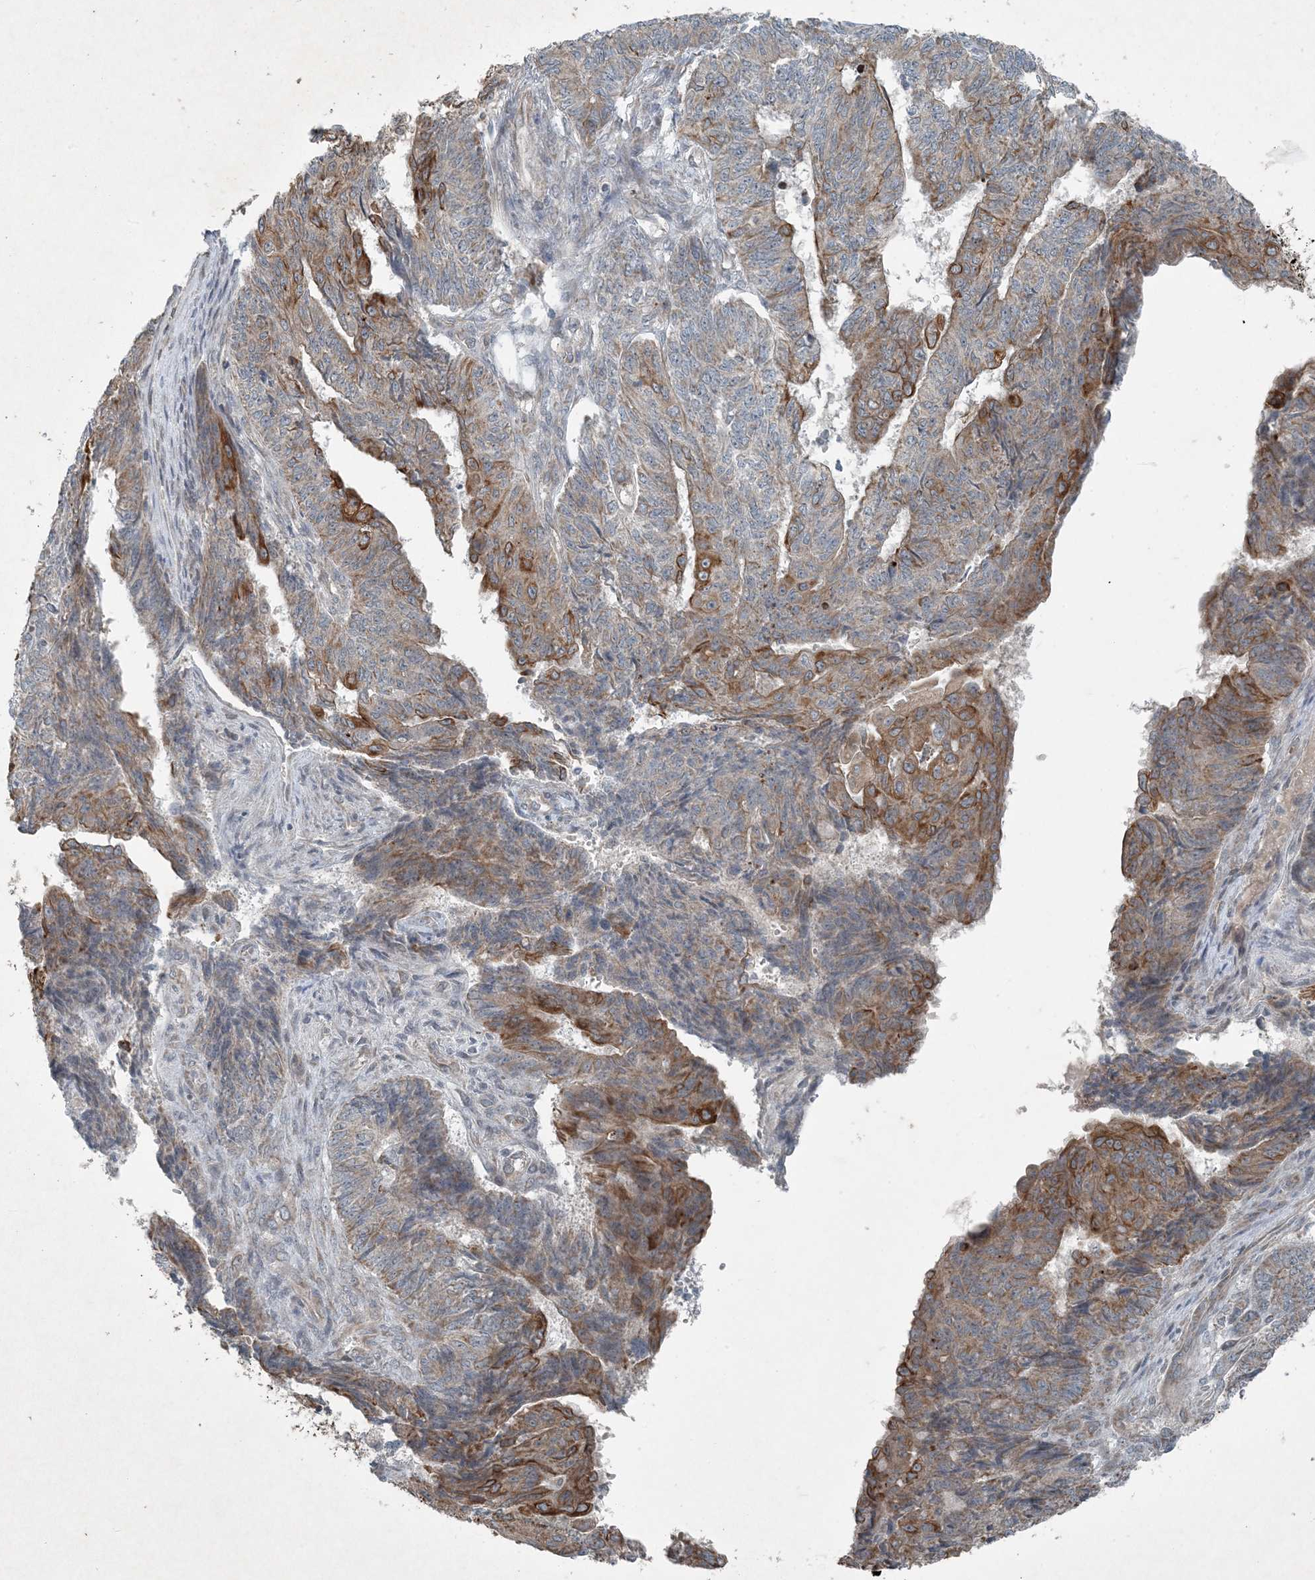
{"staining": {"intensity": "moderate", "quantity": "25%-75%", "location": "cytoplasmic/membranous"}, "tissue": "endometrial cancer", "cell_type": "Tumor cells", "image_type": "cancer", "snomed": [{"axis": "morphology", "description": "Adenocarcinoma, NOS"}, {"axis": "topography", "description": "Endometrium"}], "caption": "Endometrial cancer tissue reveals moderate cytoplasmic/membranous expression in about 25%-75% of tumor cells", "gene": "PC", "patient": {"sex": "female", "age": 32}}